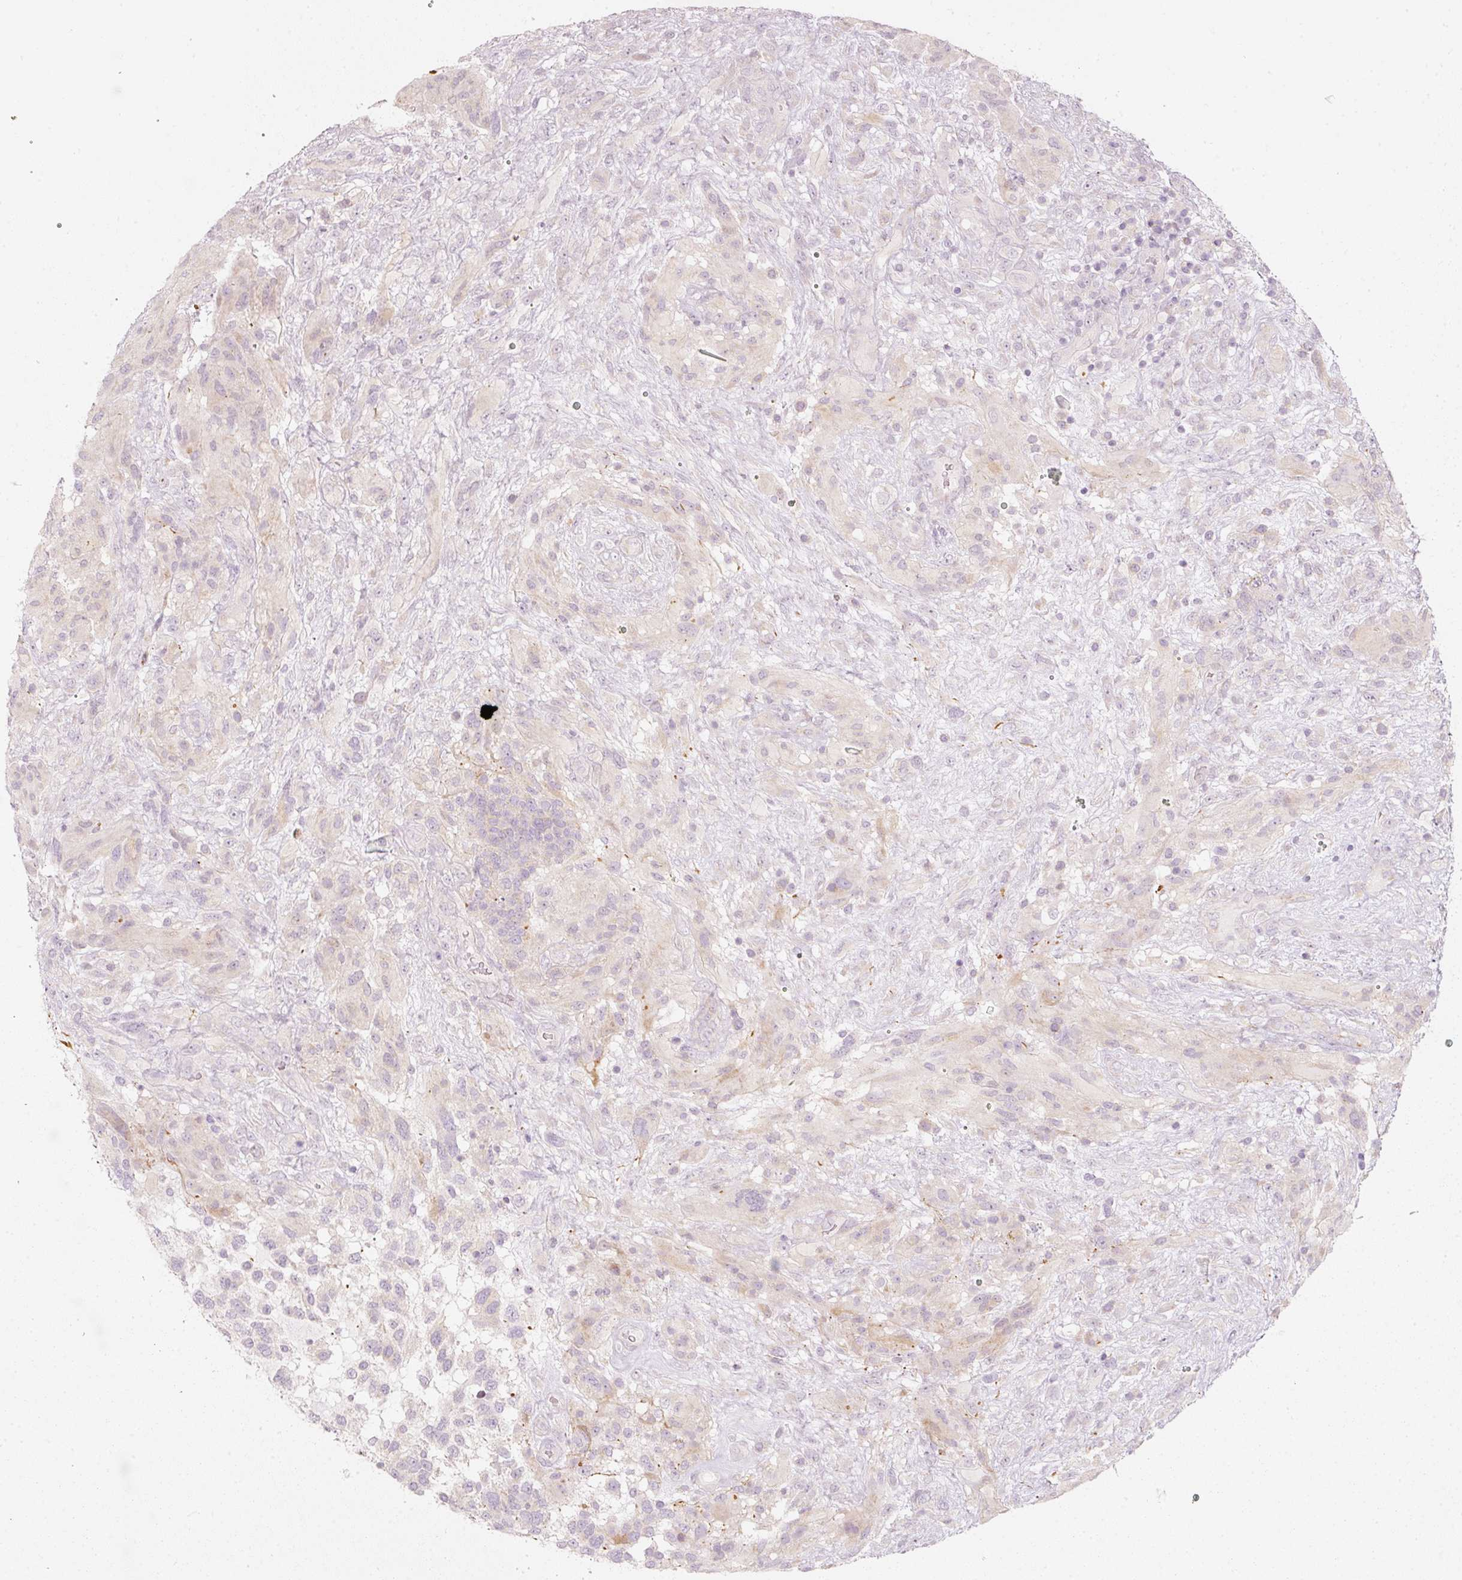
{"staining": {"intensity": "negative", "quantity": "none", "location": "none"}, "tissue": "glioma", "cell_type": "Tumor cells", "image_type": "cancer", "snomed": [{"axis": "morphology", "description": "Glioma, malignant, High grade"}, {"axis": "topography", "description": "Brain"}], "caption": "IHC photomicrograph of human malignant glioma (high-grade) stained for a protein (brown), which displays no positivity in tumor cells. (DAB IHC with hematoxylin counter stain).", "gene": "SLC20A1", "patient": {"sex": "male", "age": 61}}